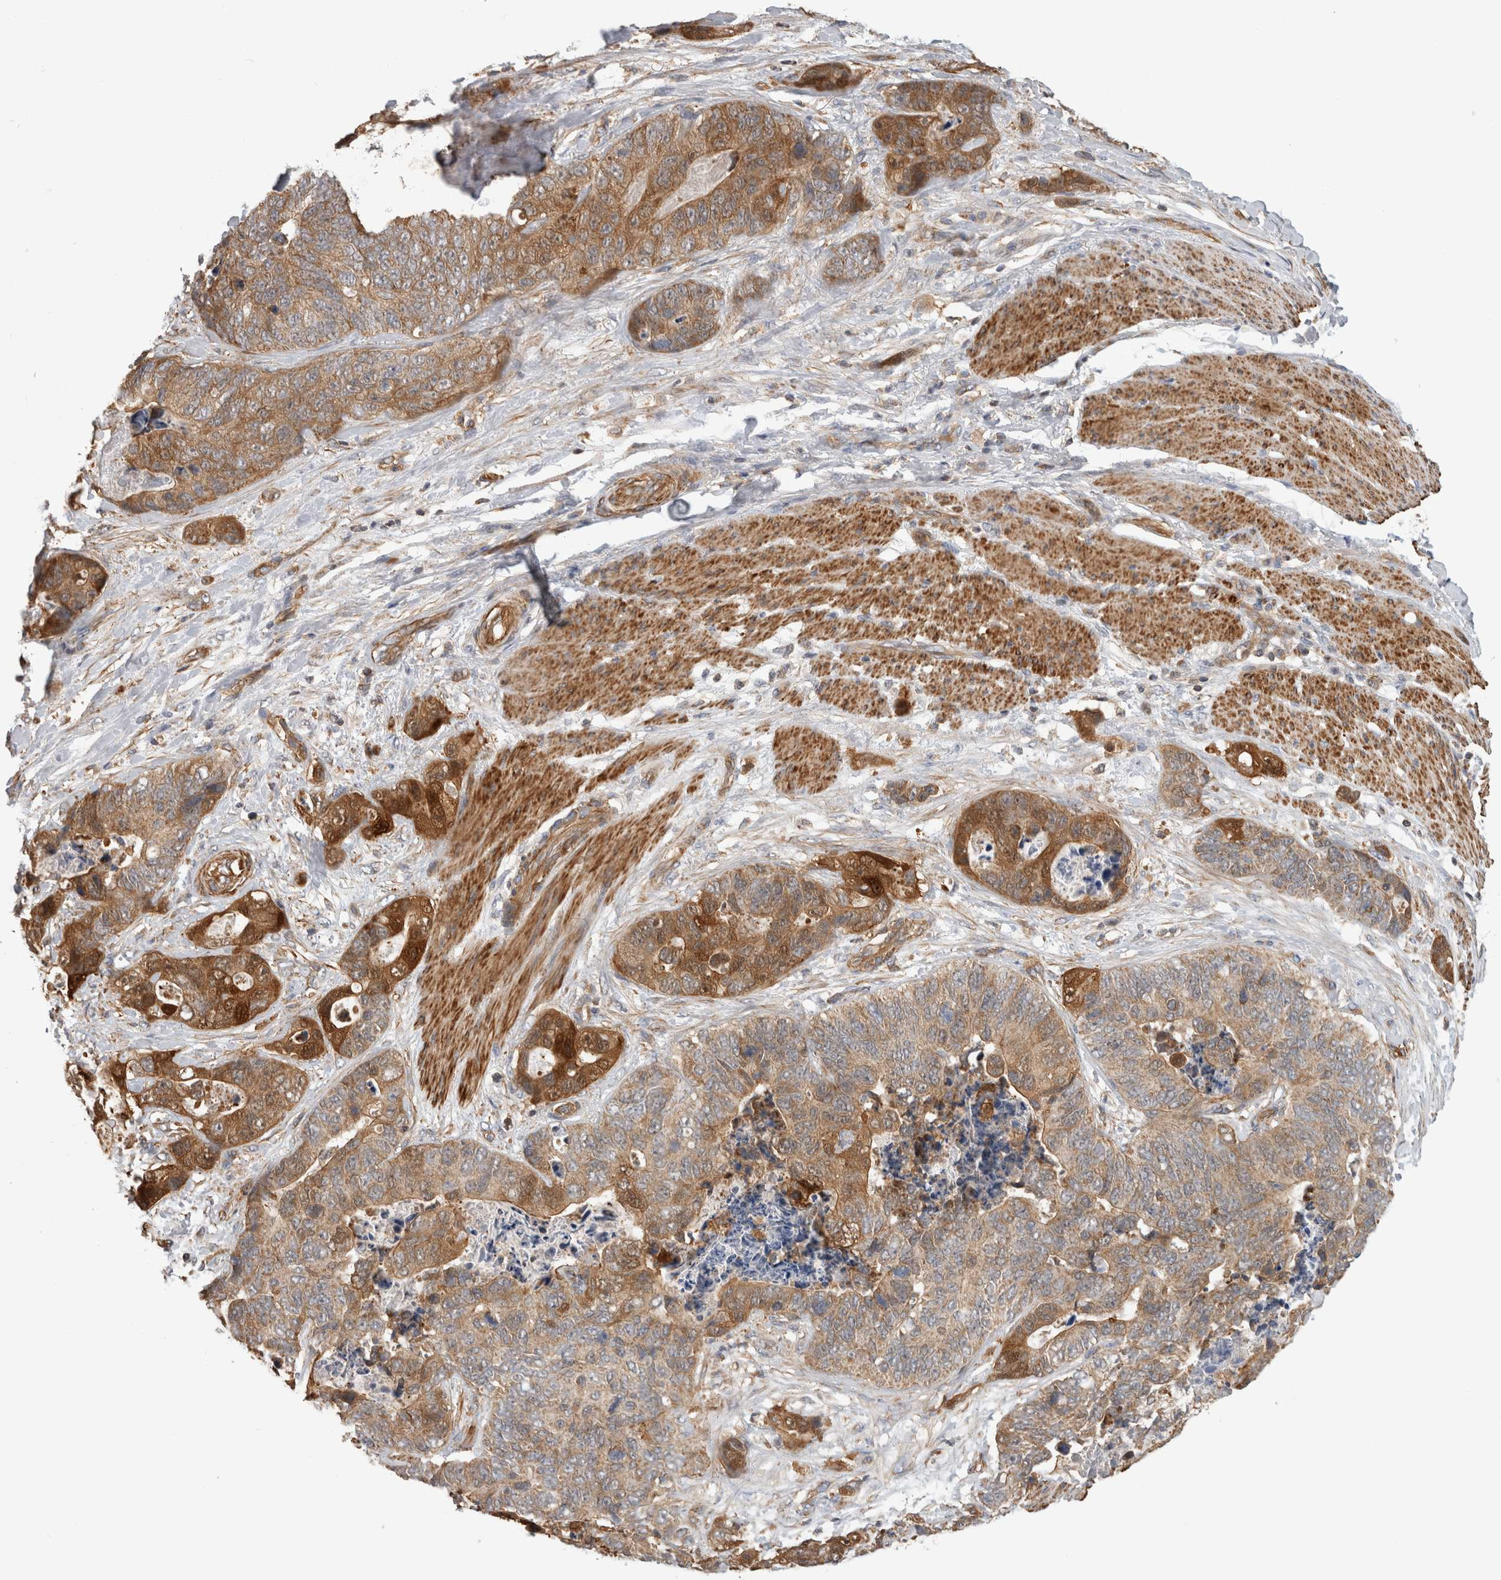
{"staining": {"intensity": "moderate", "quantity": ">75%", "location": "cytoplasmic/membranous"}, "tissue": "stomach cancer", "cell_type": "Tumor cells", "image_type": "cancer", "snomed": [{"axis": "morphology", "description": "Normal tissue, NOS"}, {"axis": "morphology", "description": "Adenocarcinoma, NOS"}, {"axis": "topography", "description": "Stomach"}], "caption": "IHC photomicrograph of human stomach adenocarcinoma stained for a protein (brown), which shows medium levels of moderate cytoplasmic/membranous staining in about >75% of tumor cells.", "gene": "SFXN2", "patient": {"sex": "female", "age": 89}}